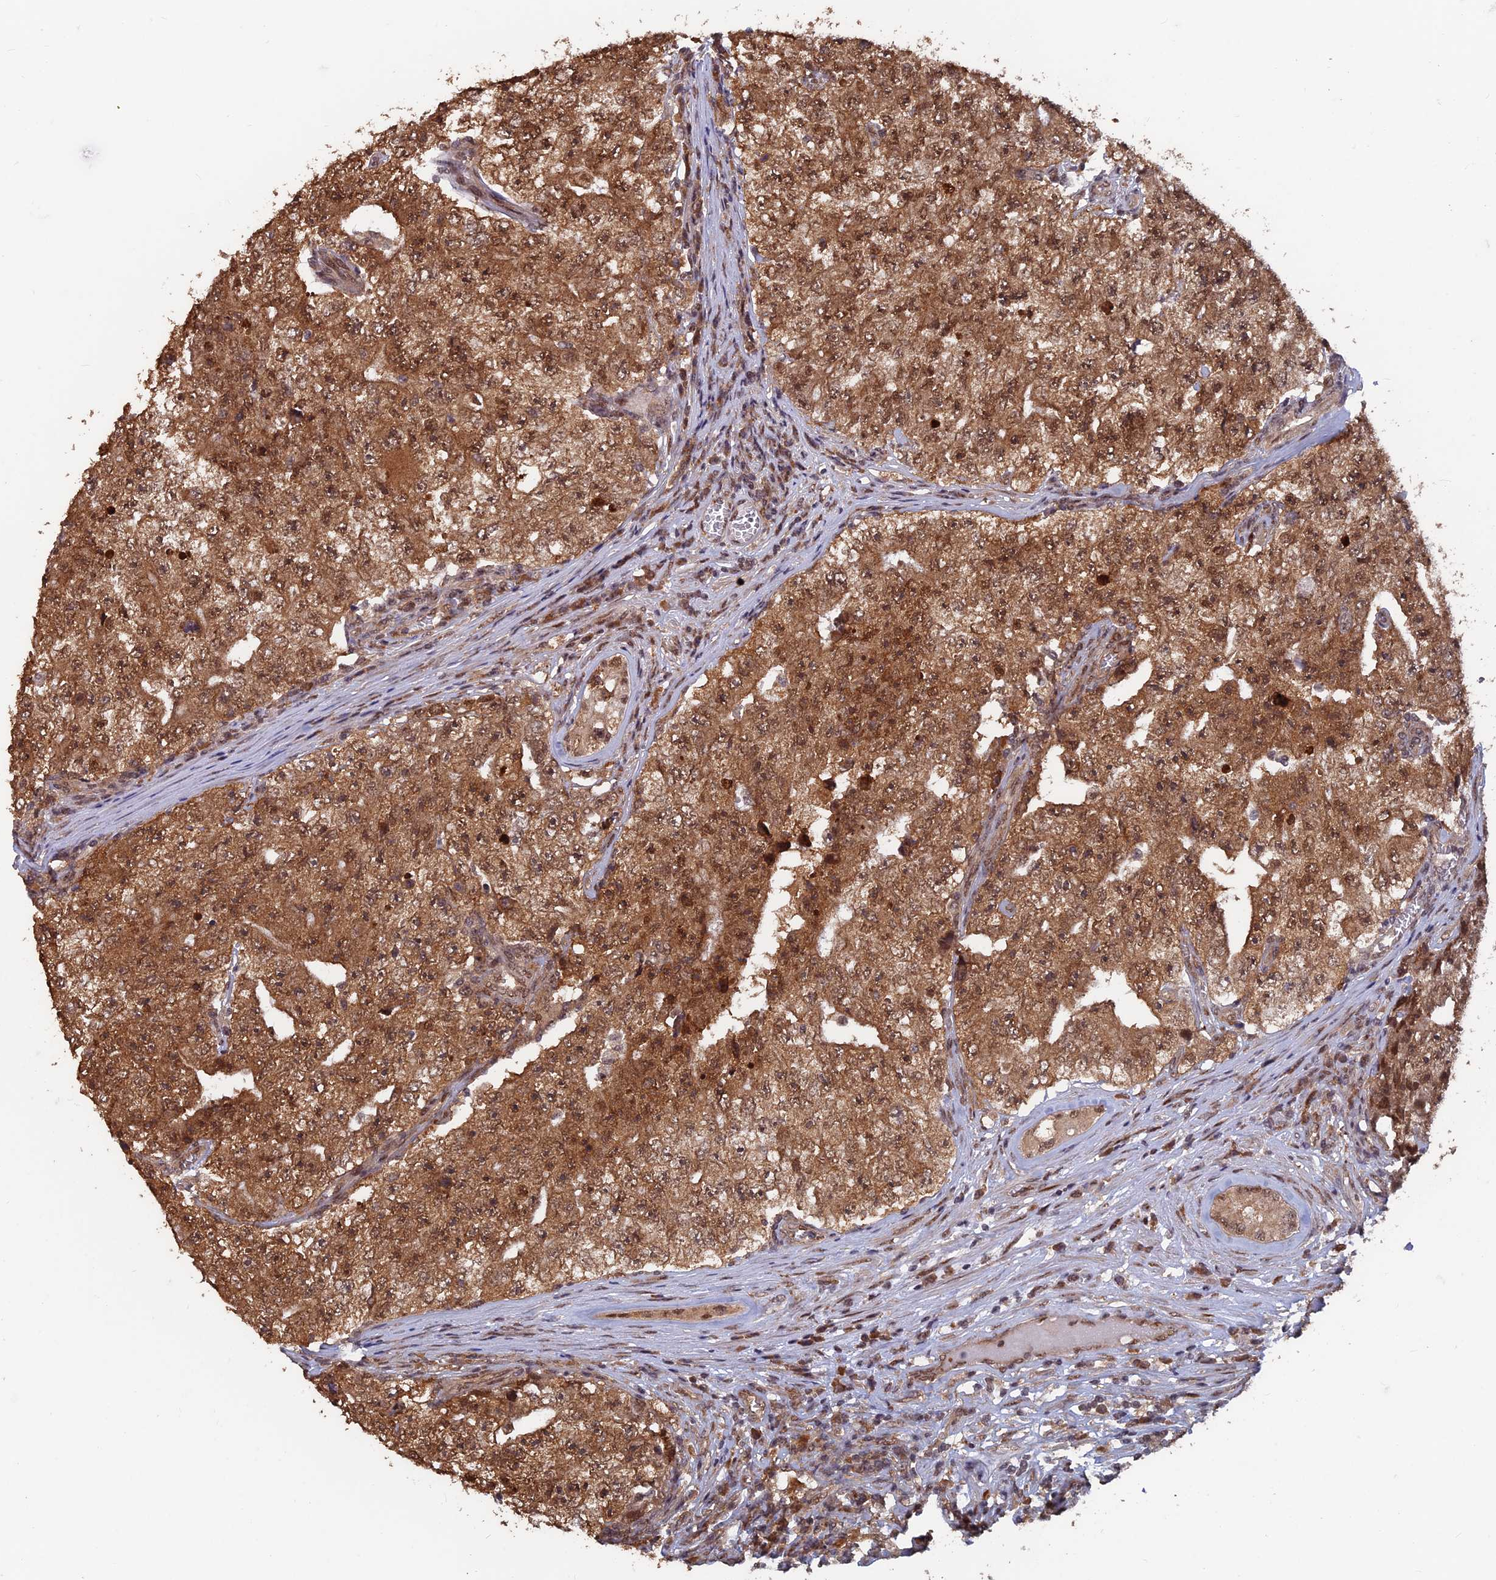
{"staining": {"intensity": "moderate", "quantity": ">75%", "location": "cytoplasmic/membranous,nuclear"}, "tissue": "testis cancer", "cell_type": "Tumor cells", "image_type": "cancer", "snomed": [{"axis": "morphology", "description": "Carcinoma, Embryonal, NOS"}, {"axis": "topography", "description": "Testis"}], "caption": "Immunohistochemical staining of human testis cancer displays moderate cytoplasmic/membranous and nuclear protein staining in approximately >75% of tumor cells.", "gene": "FAM53C", "patient": {"sex": "male", "age": 17}}